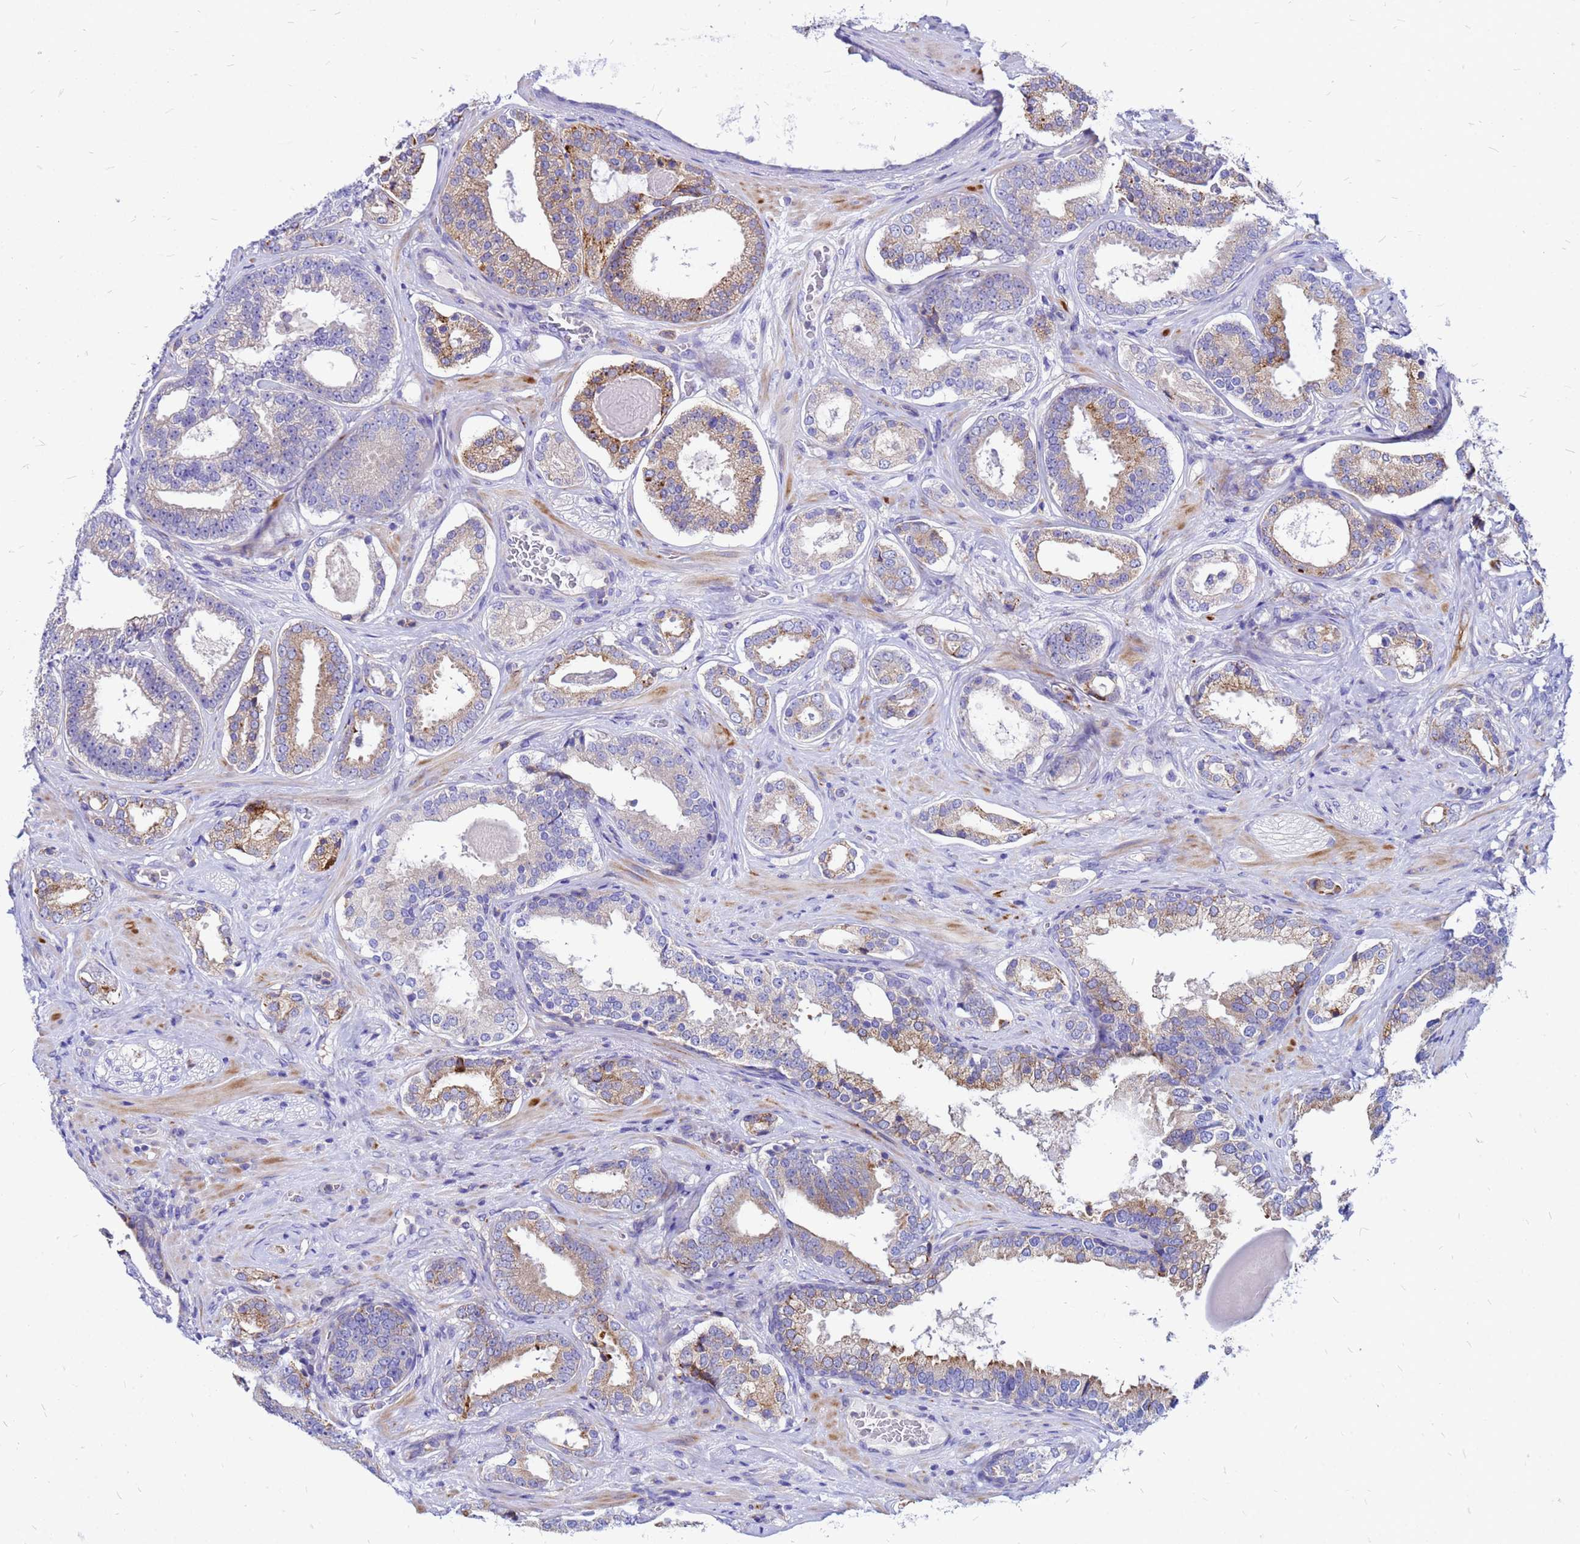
{"staining": {"intensity": "moderate", "quantity": "25%-75%", "location": "cytoplasmic/membranous"}, "tissue": "prostate cancer", "cell_type": "Tumor cells", "image_type": "cancer", "snomed": [{"axis": "morphology", "description": "Adenocarcinoma, High grade"}, {"axis": "topography", "description": "Prostate"}], "caption": "Immunohistochemistry of human prostate cancer (adenocarcinoma (high-grade)) exhibits medium levels of moderate cytoplasmic/membranous staining in about 25%-75% of tumor cells. Nuclei are stained in blue.", "gene": "FHIP1A", "patient": {"sex": "male", "age": 60}}